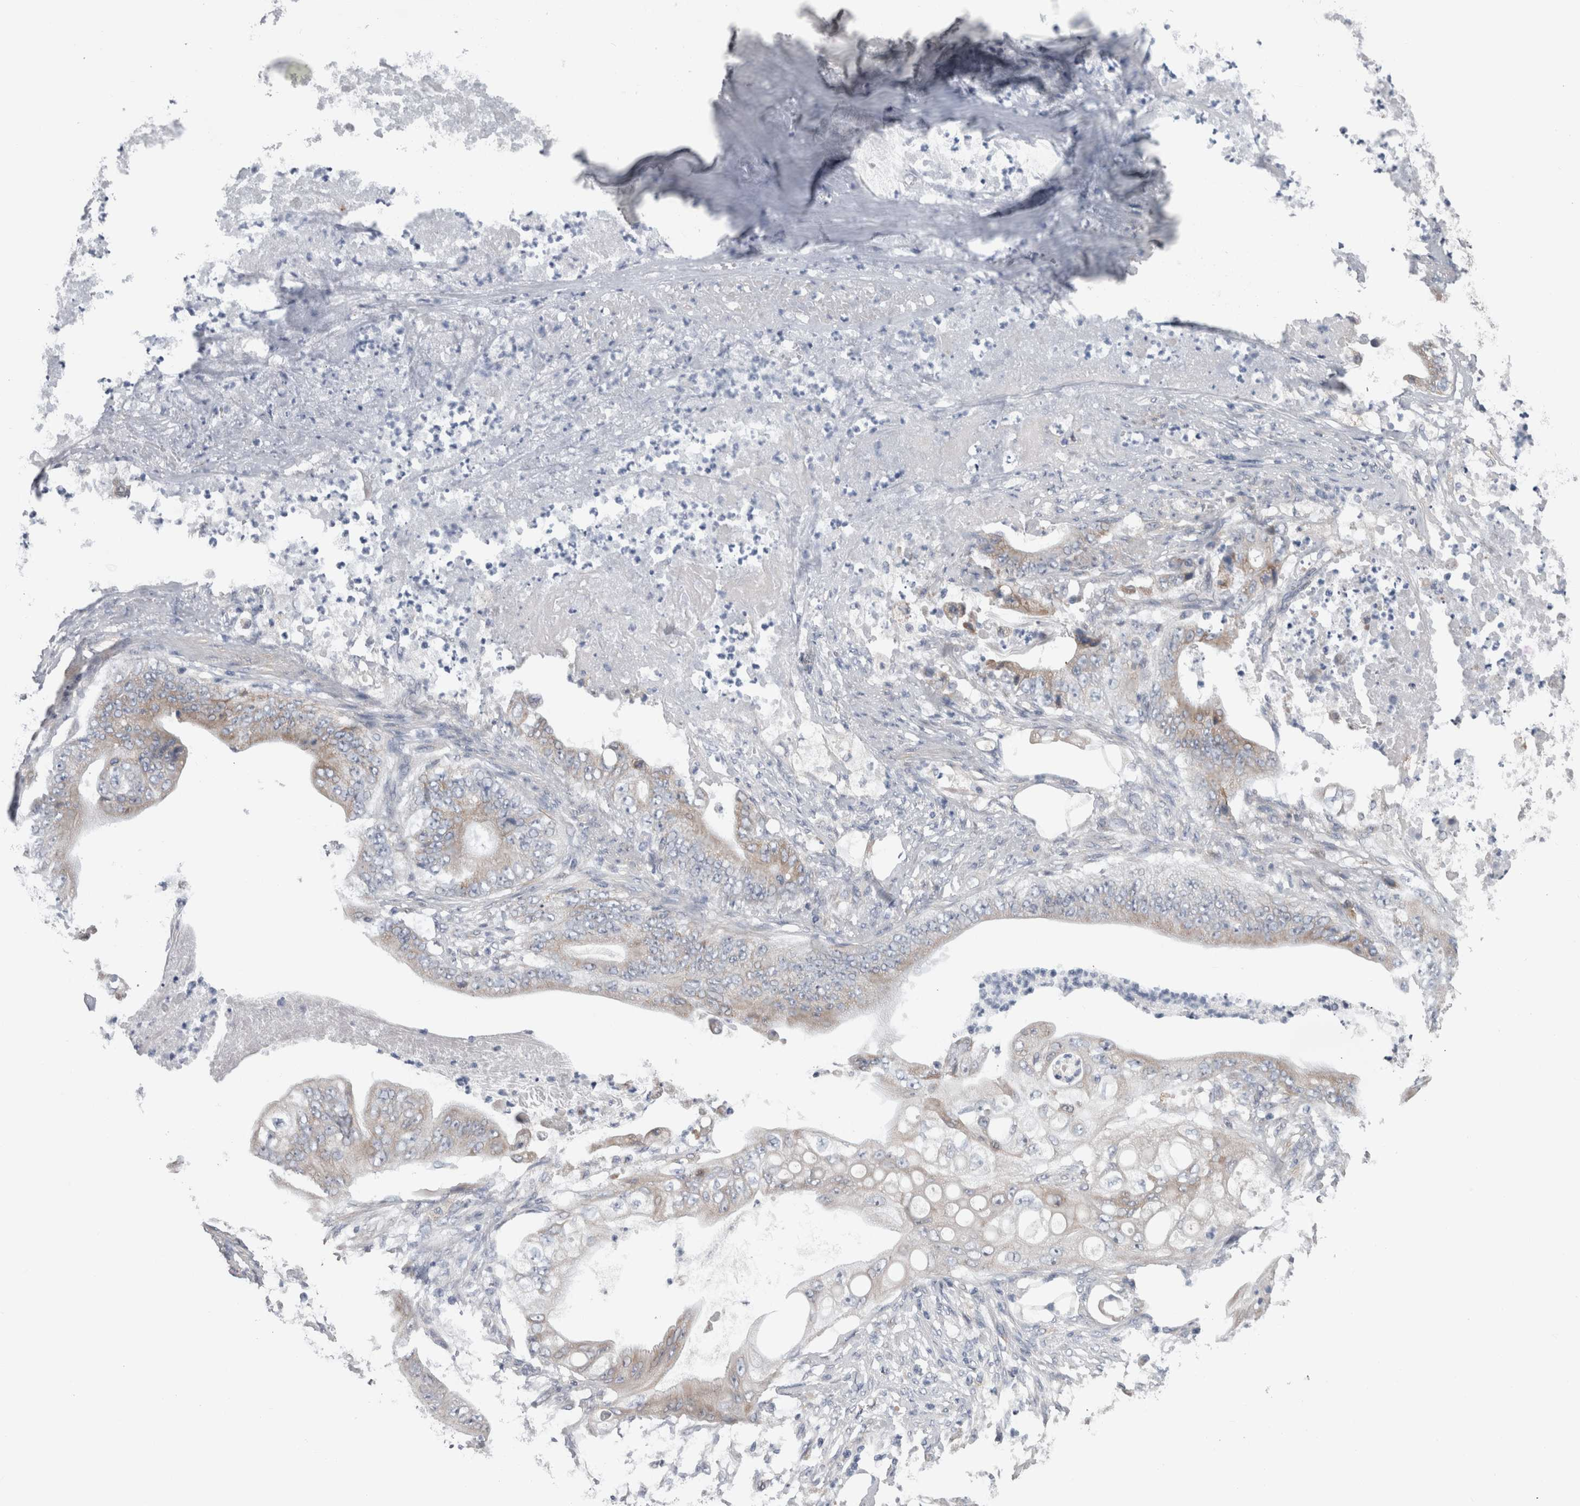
{"staining": {"intensity": "weak", "quantity": "<25%", "location": "cytoplasmic/membranous"}, "tissue": "stomach cancer", "cell_type": "Tumor cells", "image_type": "cancer", "snomed": [{"axis": "morphology", "description": "Adenocarcinoma, NOS"}, {"axis": "topography", "description": "Stomach"}], "caption": "Histopathology image shows no significant protein positivity in tumor cells of stomach adenocarcinoma.", "gene": "GDAP1", "patient": {"sex": "female", "age": 73}}